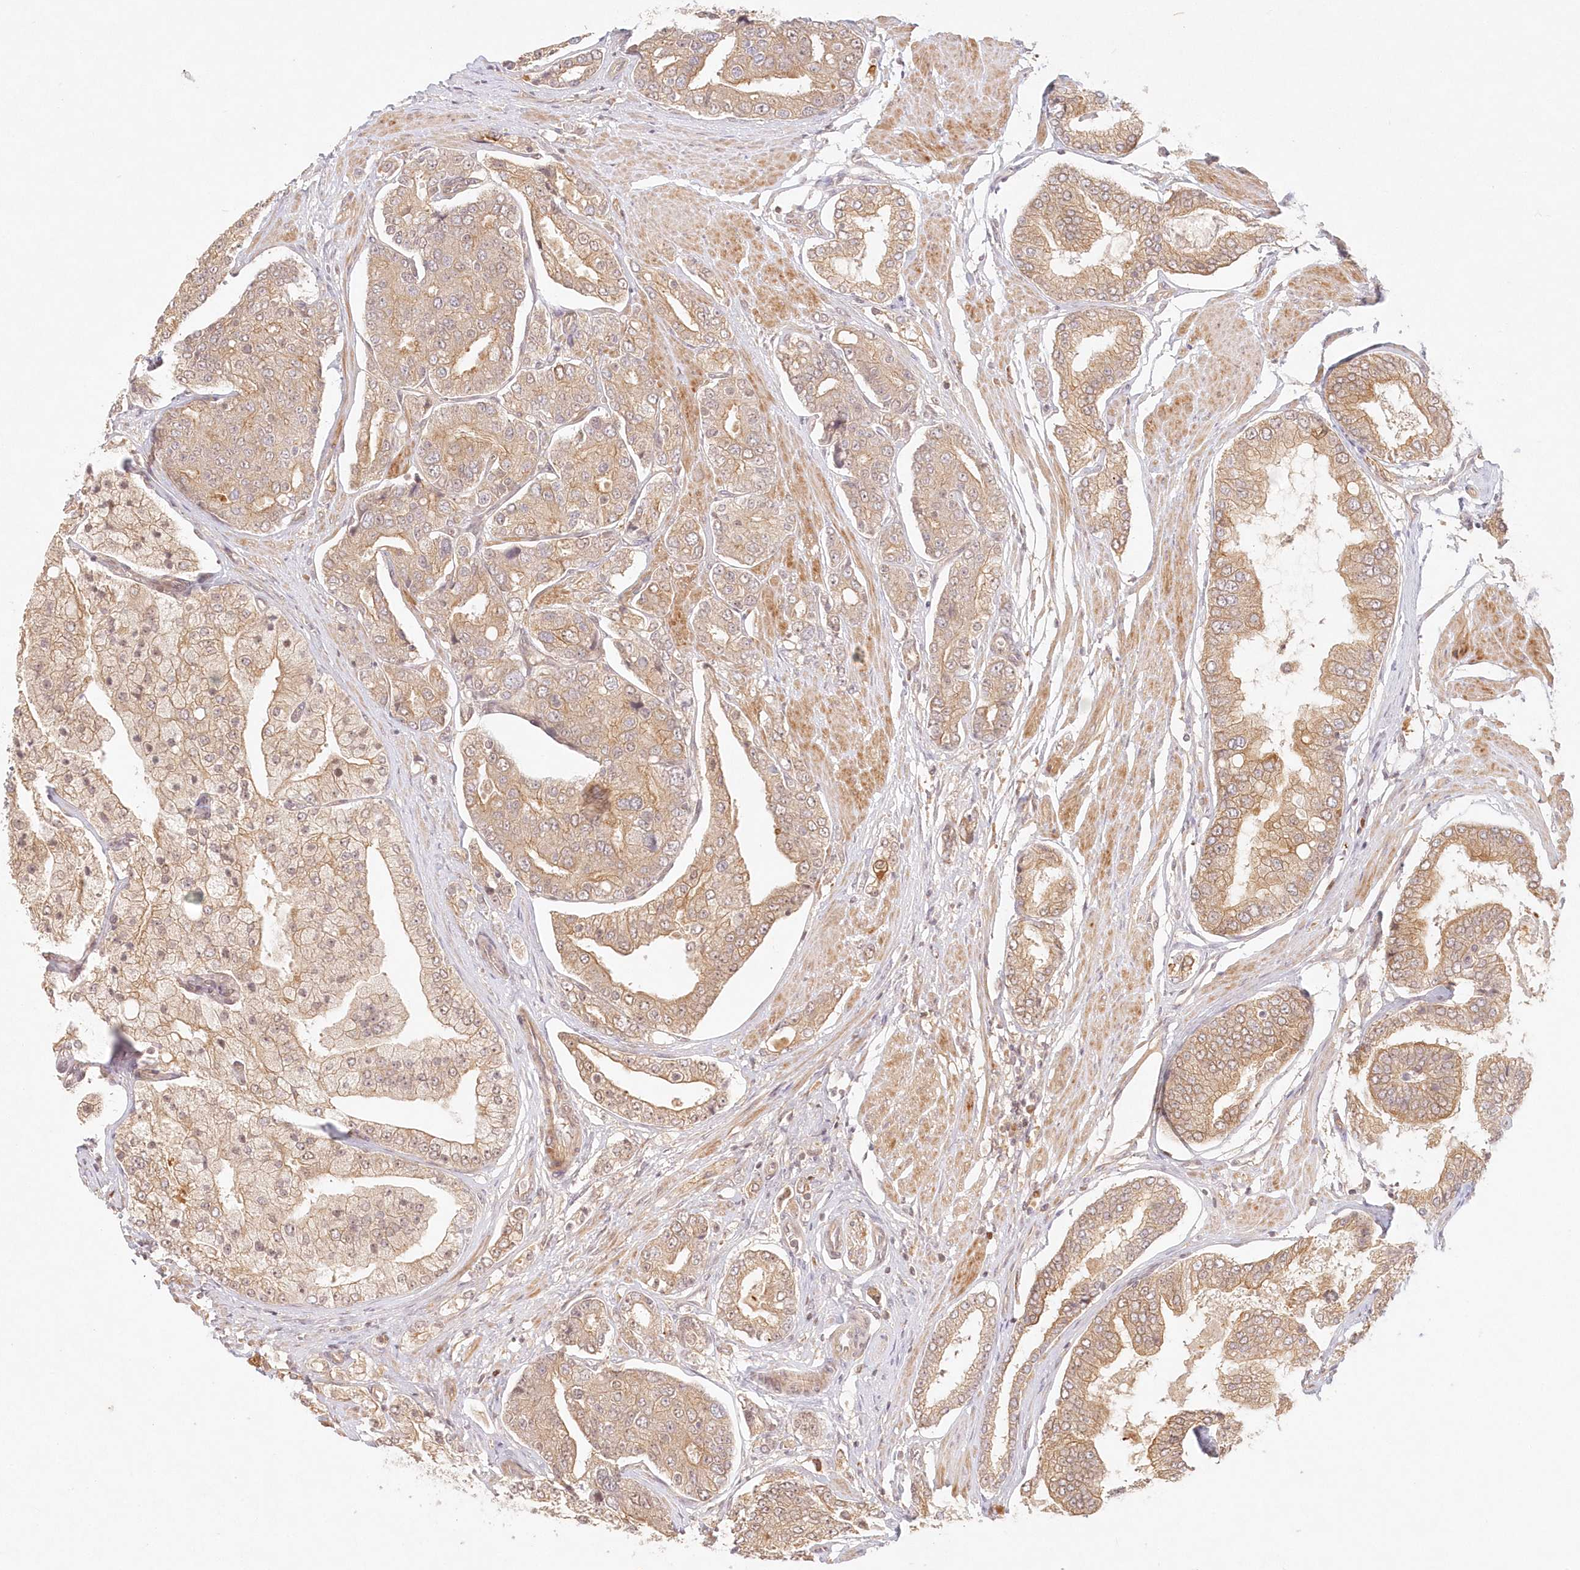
{"staining": {"intensity": "moderate", "quantity": ">75%", "location": "cytoplasmic/membranous"}, "tissue": "prostate cancer", "cell_type": "Tumor cells", "image_type": "cancer", "snomed": [{"axis": "morphology", "description": "Adenocarcinoma, High grade"}, {"axis": "topography", "description": "Prostate"}], "caption": "Brown immunohistochemical staining in prostate cancer (high-grade adenocarcinoma) demonstrates moderate cytoplasmic/membranous staining in about >75% of tumor cells.", "gene": "KIAA0232", "patient": {"sex": "male", "age": 50}}